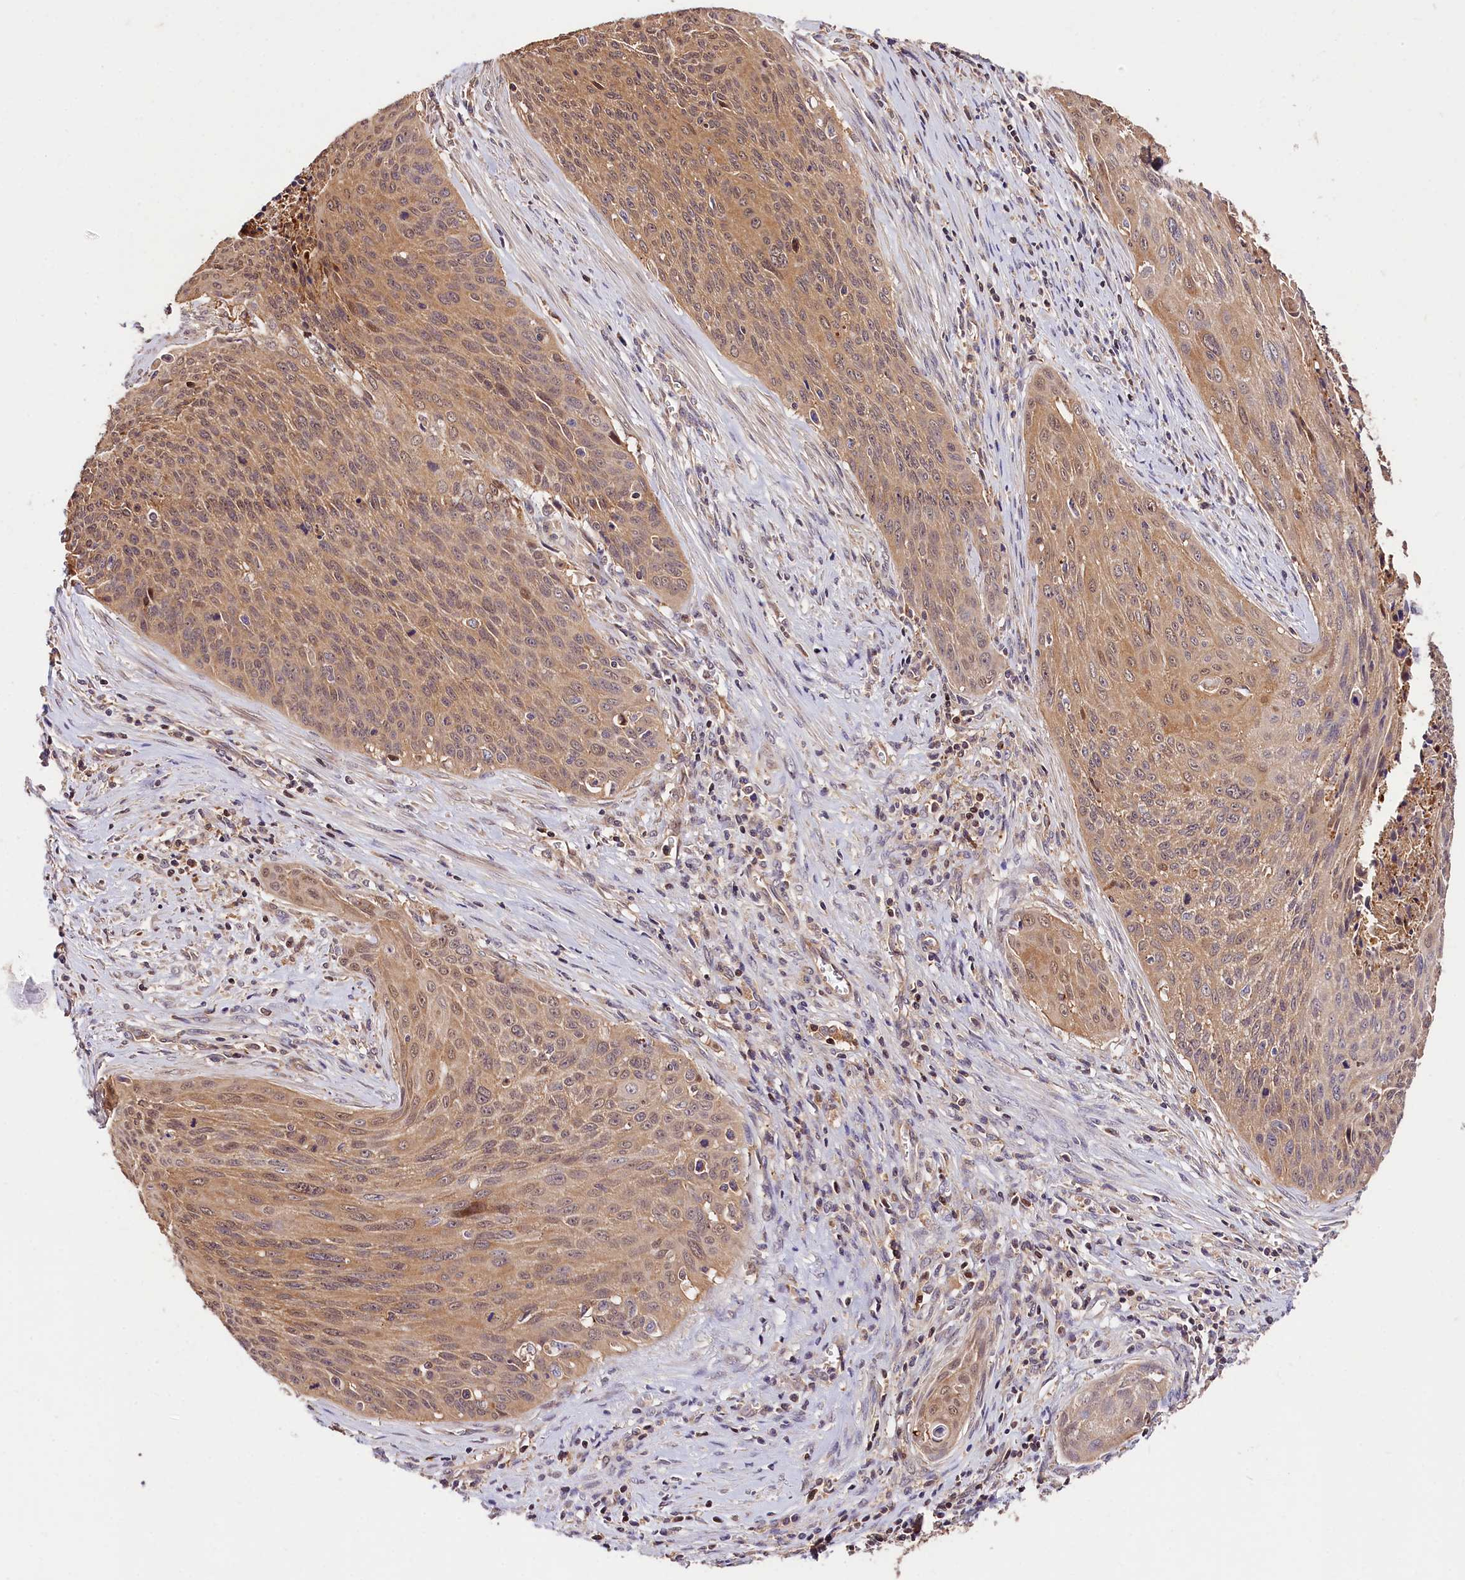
{"staining": {"intensity": "weak", "quantity": "25%-75%", "location": "cytoplasmic/membranous,nuclear"}, "tissue": "cervical cancer", "cell_type": "Tumor cells", "image_type": "cancer", "snomed": [{"axis": "morphology", "description": "Squamous cell carcinoma, NOS"}, {"axis": "topography", "description": "Cervix"}], "caption": "Cervical squamous cell carcinoma stained with immunohistochemistry (IHC) exhibits weak cytoplasmic/membranous and nuclear staining in about 25%-75% of tumor cells.", "gene": "KPTN", "patient": {"sex": "female", "age": 55}}